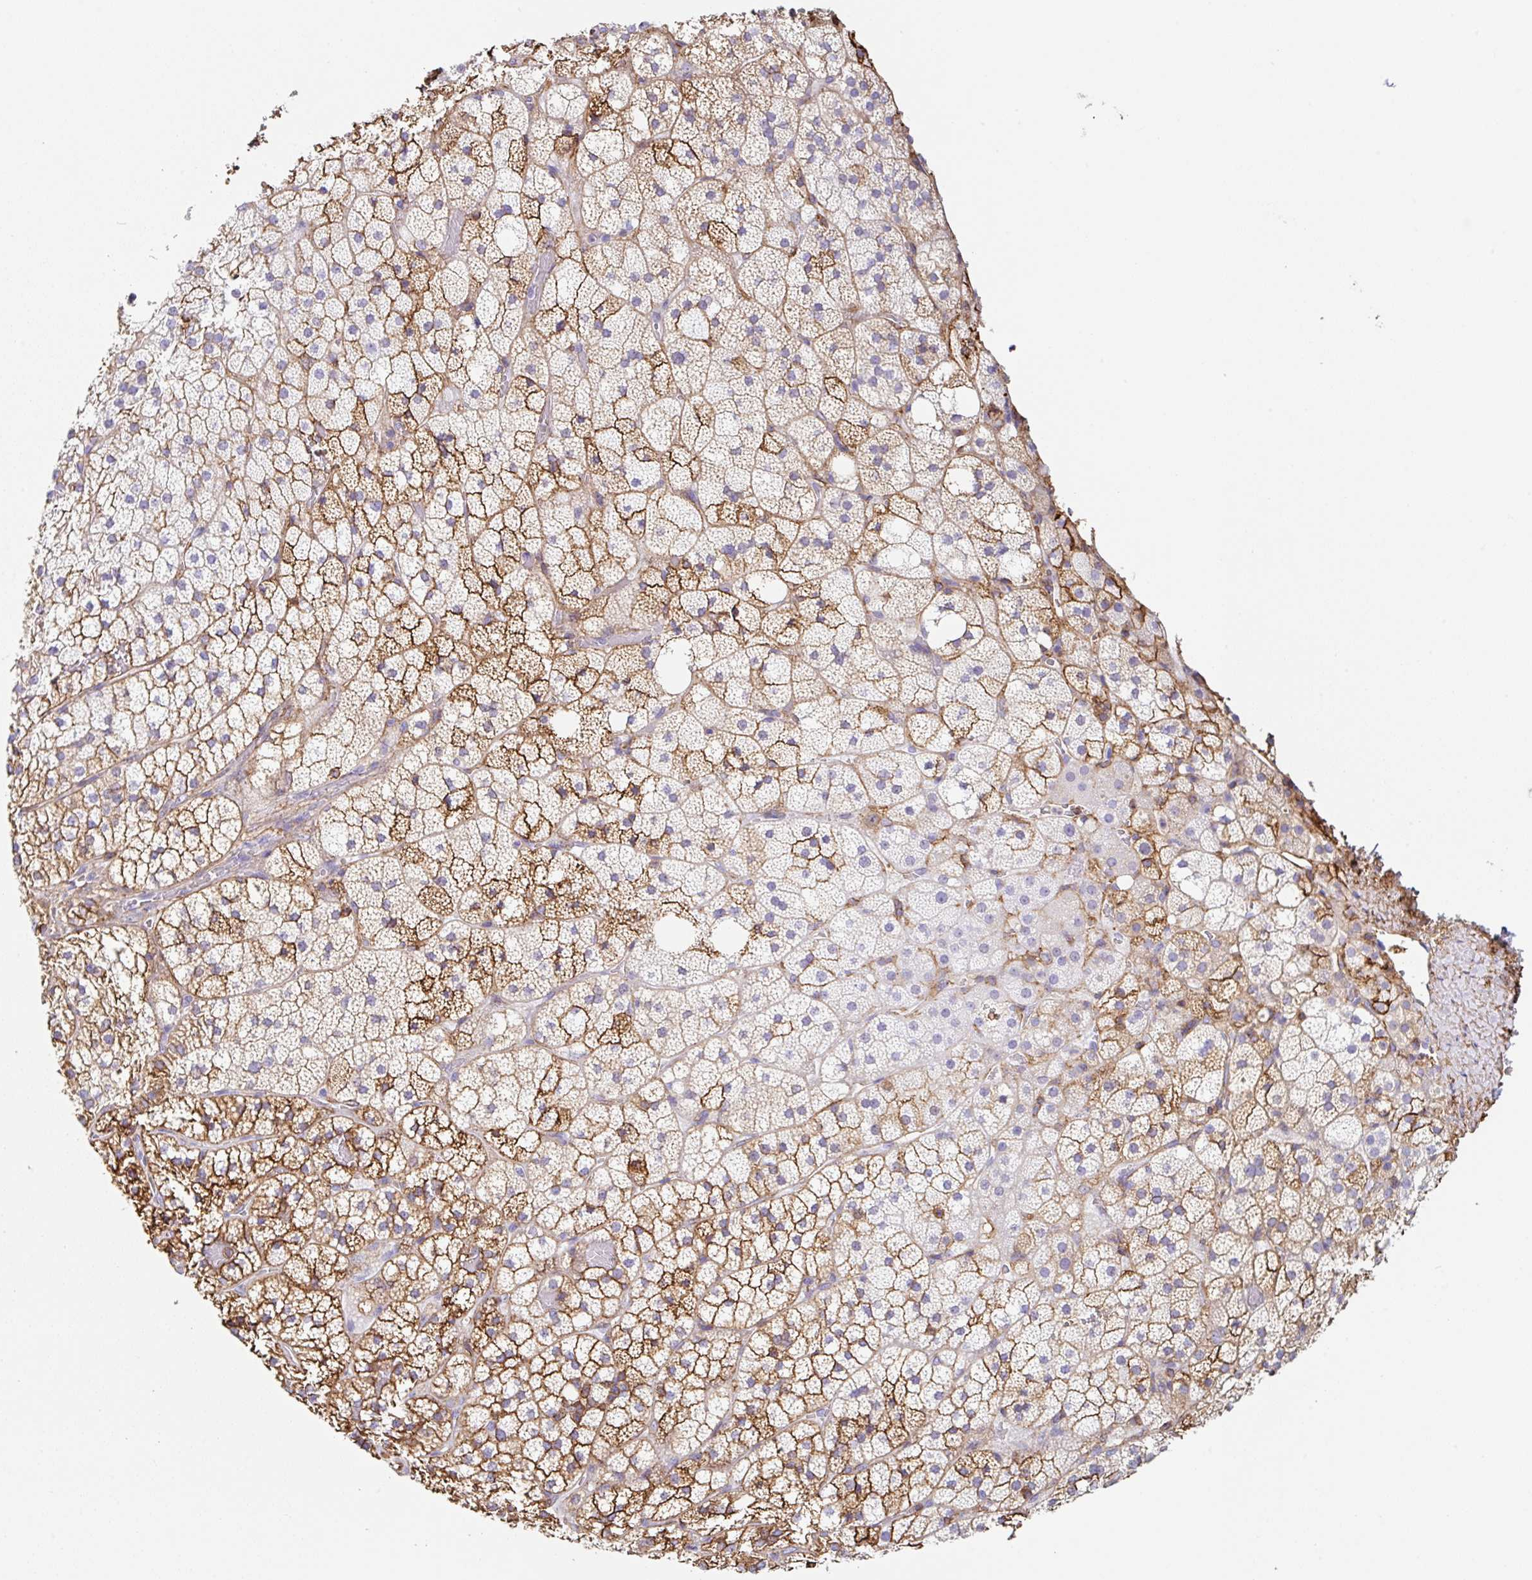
{"staining": {"intensity": "strong", "quantity": "25%-75%", "location": "cytoplasmic/membranous"}, "tissue": "adrenal gland", "cell_type": "Glandular cells", "image_type": "normal", "snomed": [{"axis": "morphology", "description": "Normal tissue, NOS"}, {"axis": "topography", "description": "Adrenal gland"}], "caption": "Strong cytoplasmic/membranous protein staining is present in approximately 25%-75% of glandular cells in adrenal gland.", "gene": "MTTP", "patient": {"sex": "male", "age": 53}}